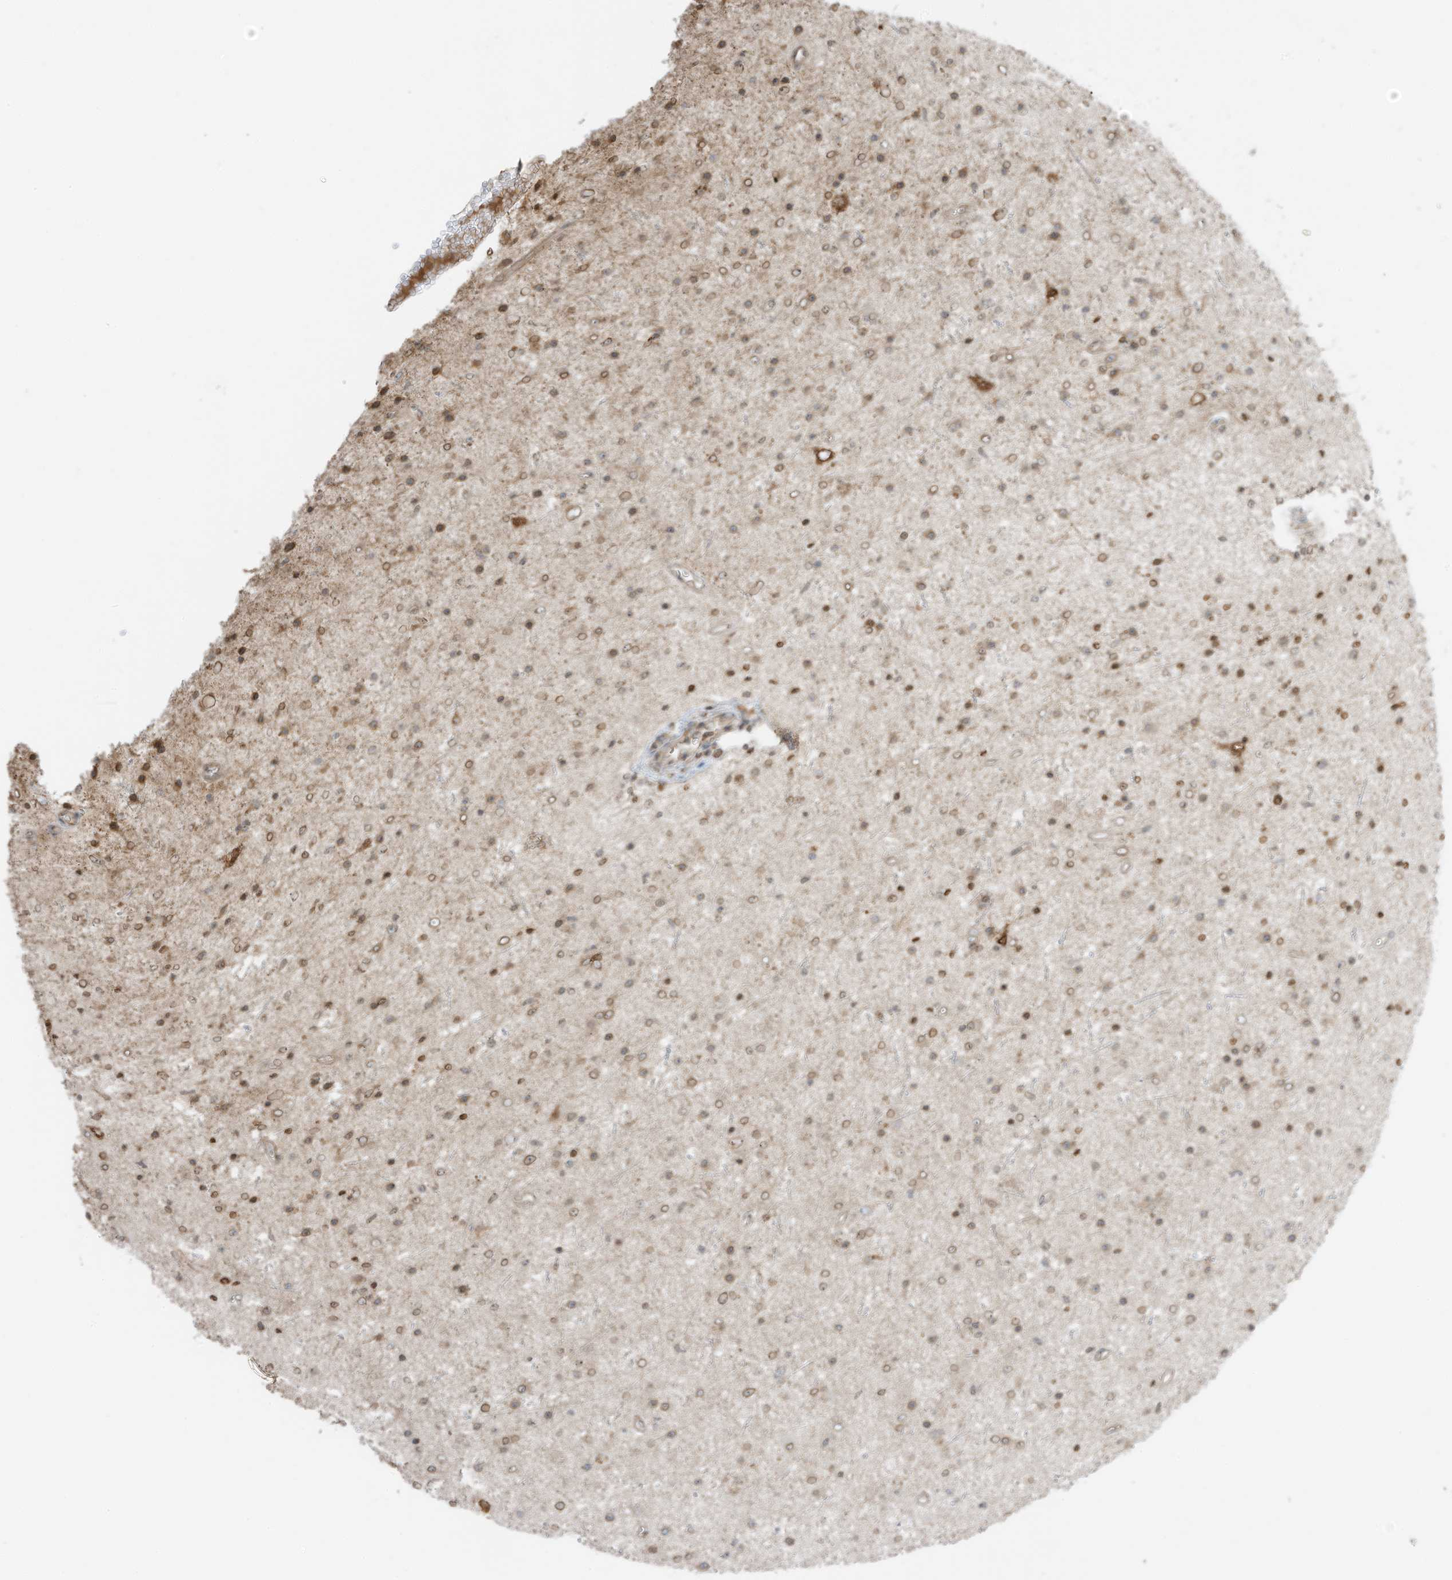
{"staining": {"intensity": "weak", "quantity": ">75%", "location": "cytoplasmic/membranous,nuclear"}, "tissue": "glioma", "cell_type": "Tumor cells", "image_type": "cancer", "snomed": [{"axis": "morphology", "description": "Glioma, malignant, Low grade"}, {"axis": "topography", "description": "Cerebral cortex"}], "caption": "Human malignant glioma (low-grade) stained with a brown dye displays weak cytoplasmic/membranous and nuclear positive staining in about >75% of tumor cells.", "gene": "SLC25A12", "patient": {"sex": "female", "age": 39}}